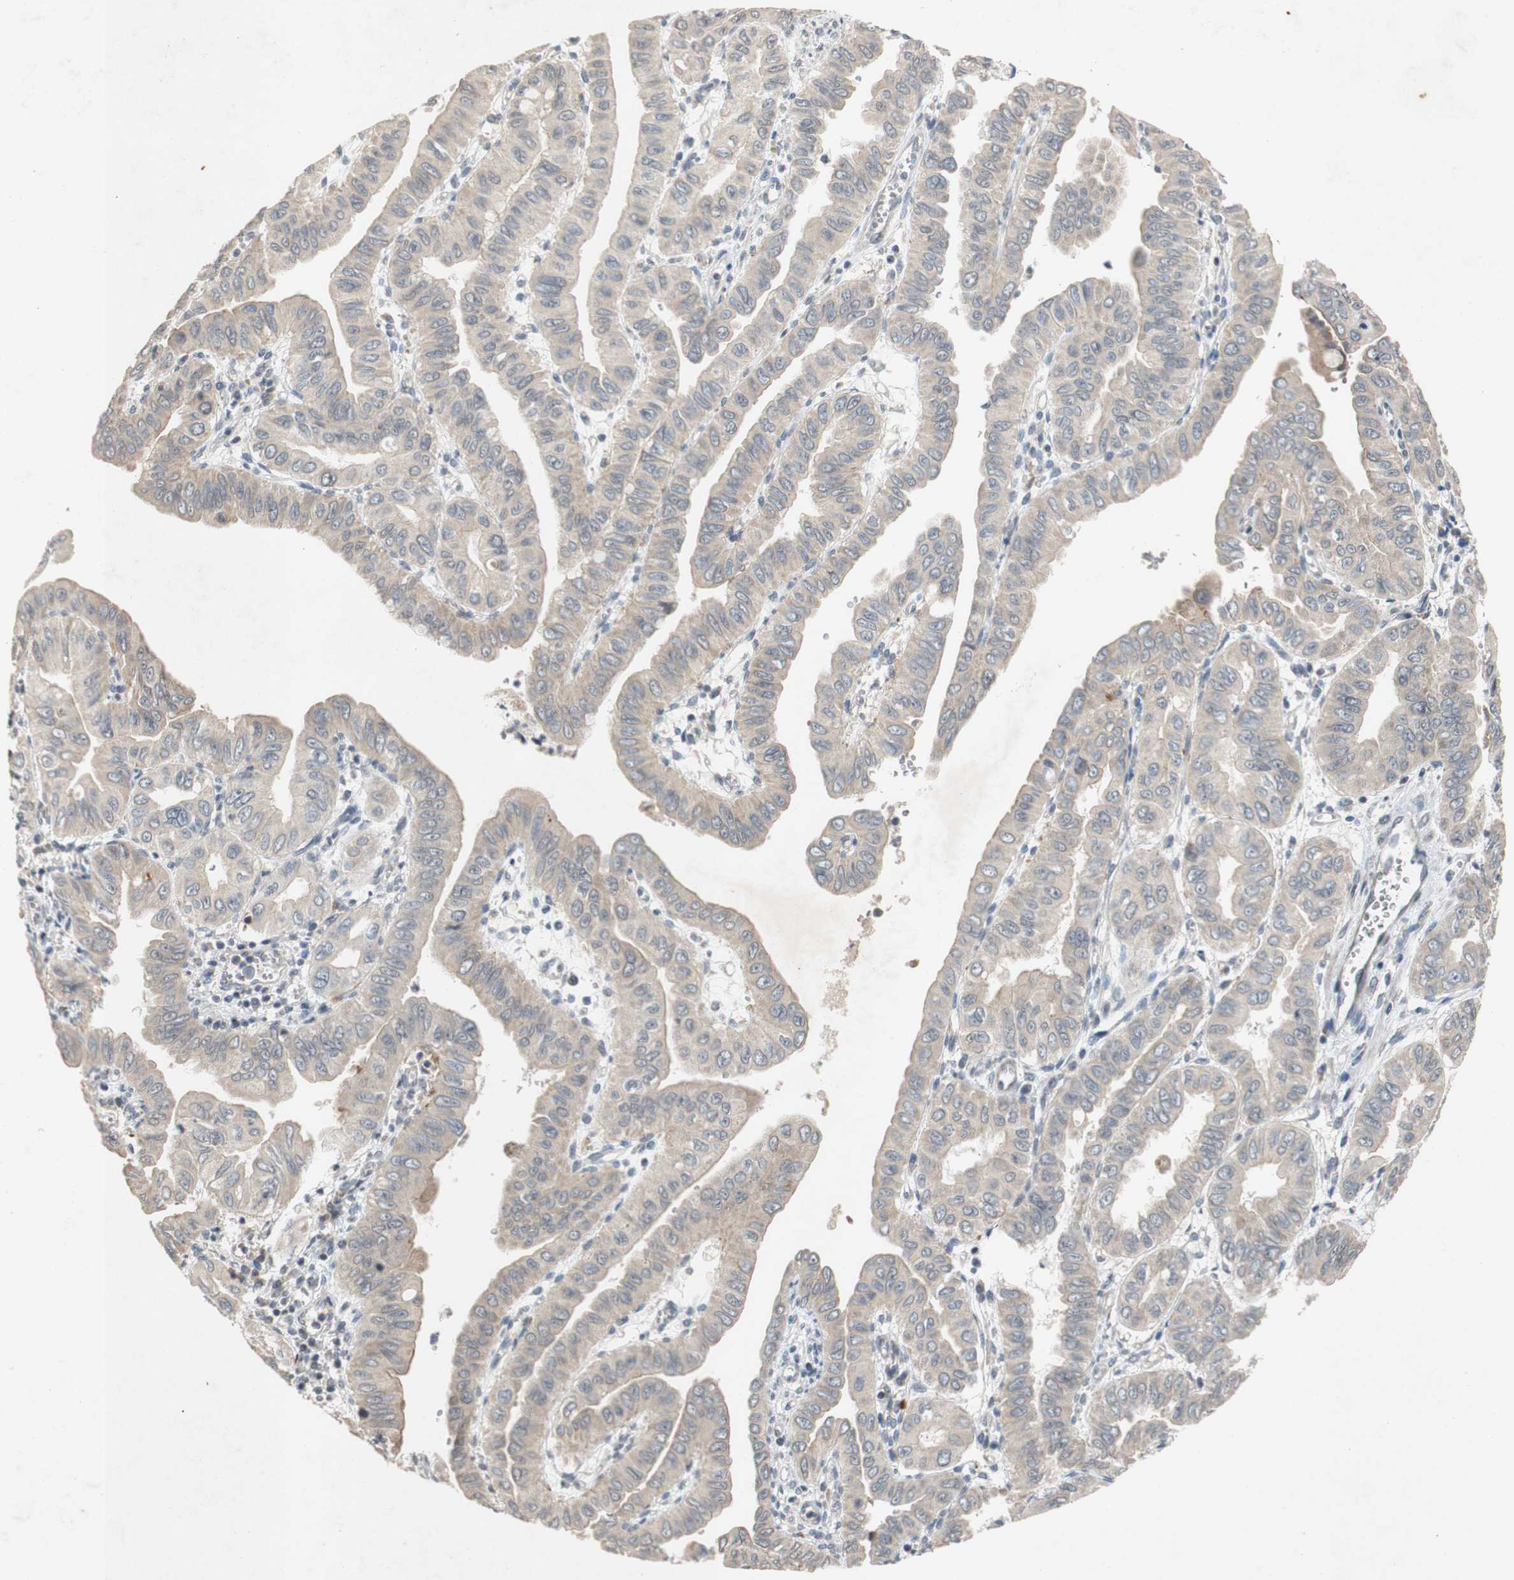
{"staining": {"intensity": "weak", "quantity": ">75%", "location": "cytoplasmic/membranous"}, "tissue": "pancreatic cancer", "cell_type": "Tumor cells", "image_type": "cancer", "snomed": [{"axis": "morphology", "description": "Normal tissue, NOS"}, {"axis": "topography", "description": "Lymph node"}], "caption": "Immunohistochemistry (IHC) histopathology image of neoplastic tissue: human pancreatic cancer stained using immunohistochemistry demonstrates low levels of weak protein expression localized specifically in the cytoplasmic/membranous of tumor cells, appearing as a cytoplasmic/membranous brown color.", "gene": "PIN1", "patient": {"sex": "male", "age": 50}}